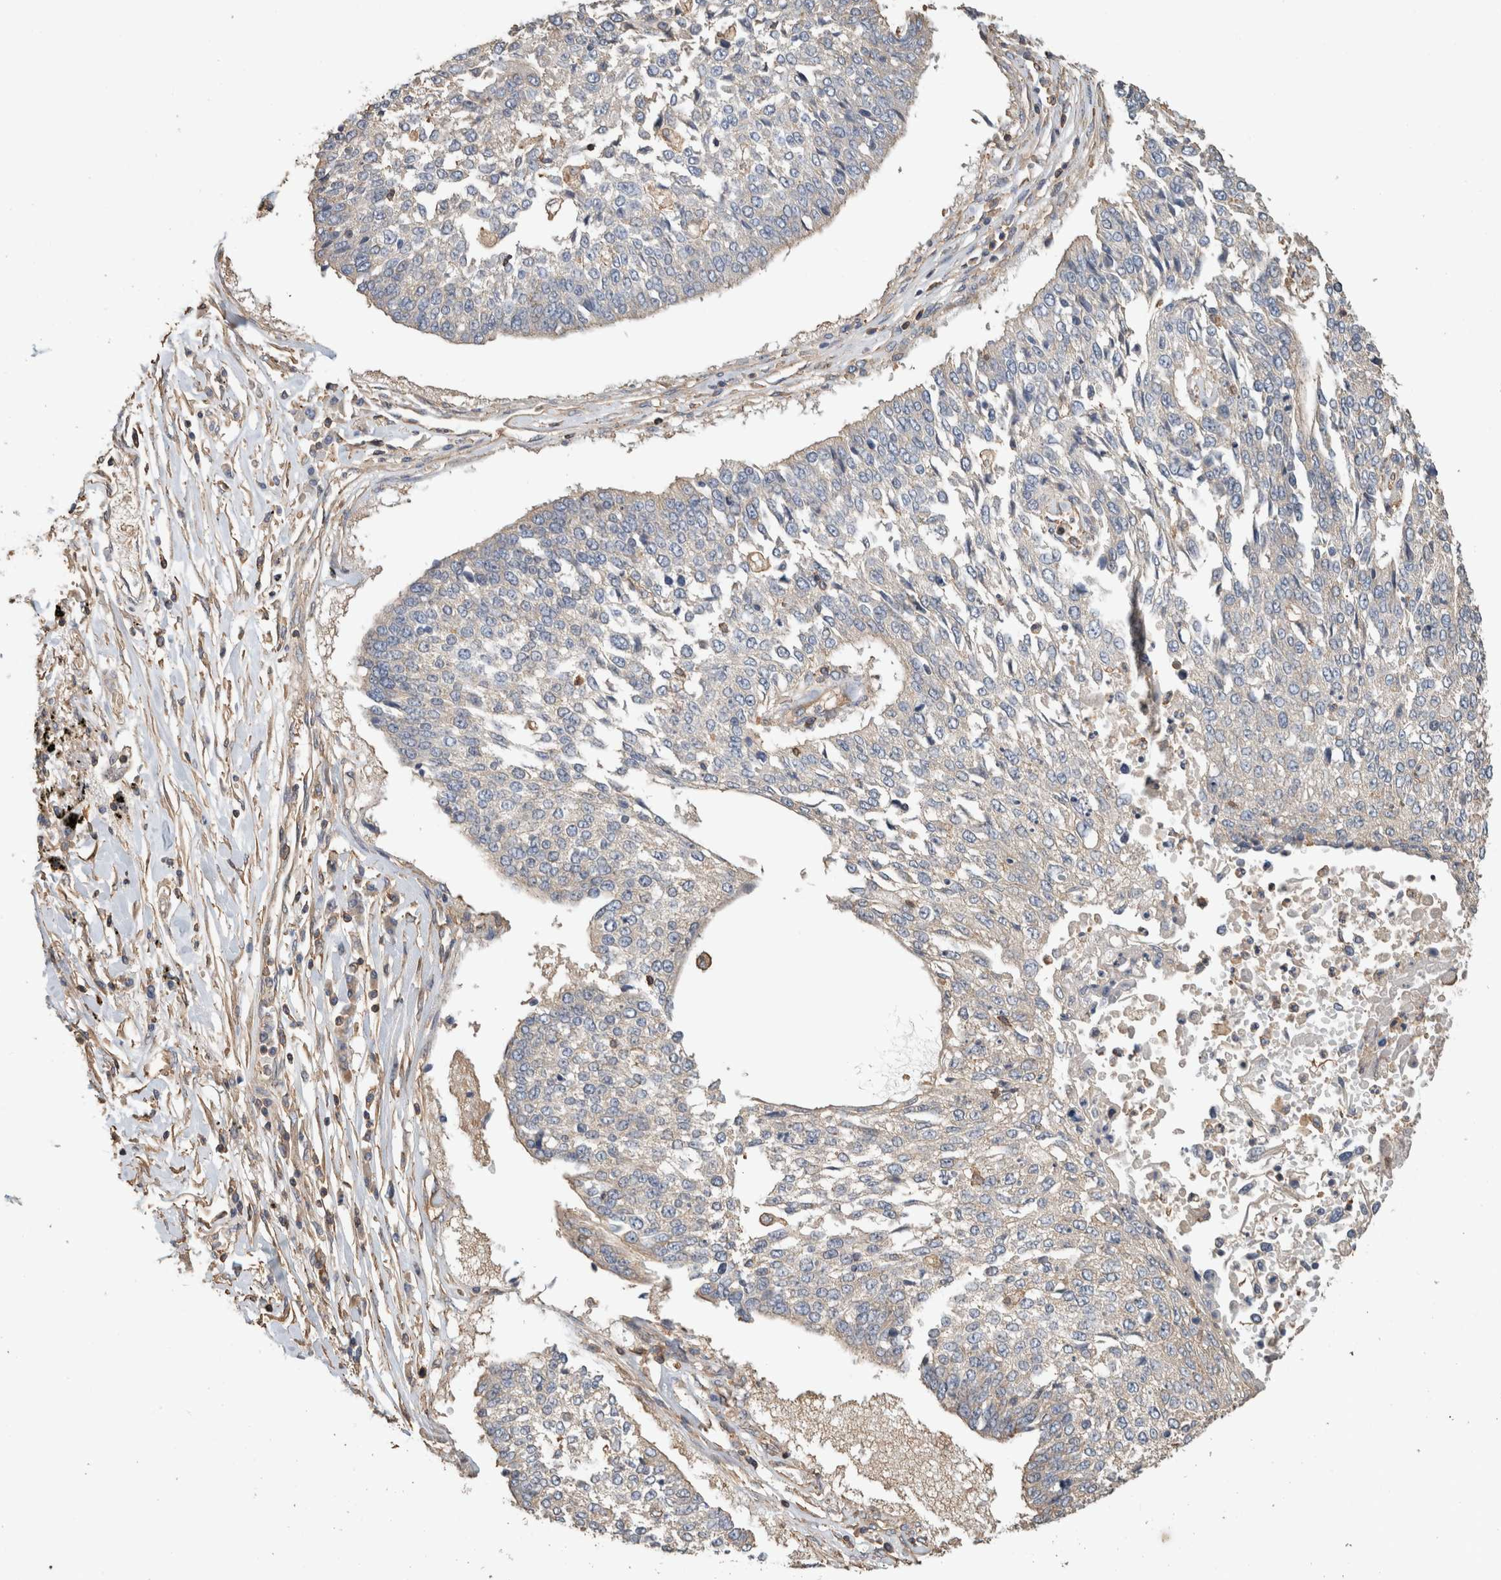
{"staining": {"intensity": "negative", "quantity": "none", "location": "none"}, "tissue": "lung cancer", "cell_type": "Tumor cells", "image_type": "cancer", "snomed": [{"axis": "morphology", "description": "Normal tissue, NOS"}, {"axis": "morphology", "description": "Squamous cell carcinoma, NOS"}, {"axis": "topography", "description": "Cartilage tissue"}, {"axis": "topography", "description": "Bronchus"}, {"axis": "topography", "description": "Lung"}, {"axis": "topography", "description": "Peripheral nerve tissue"}], "caption": "High power microscopy photomicrograph of an IHC histopathology image of lung squamous cell carcinoma, revealing no significant positivity in tumor cells.", "gene": "EIF4G3", "patient": {"sex": "female", "age": 49}}